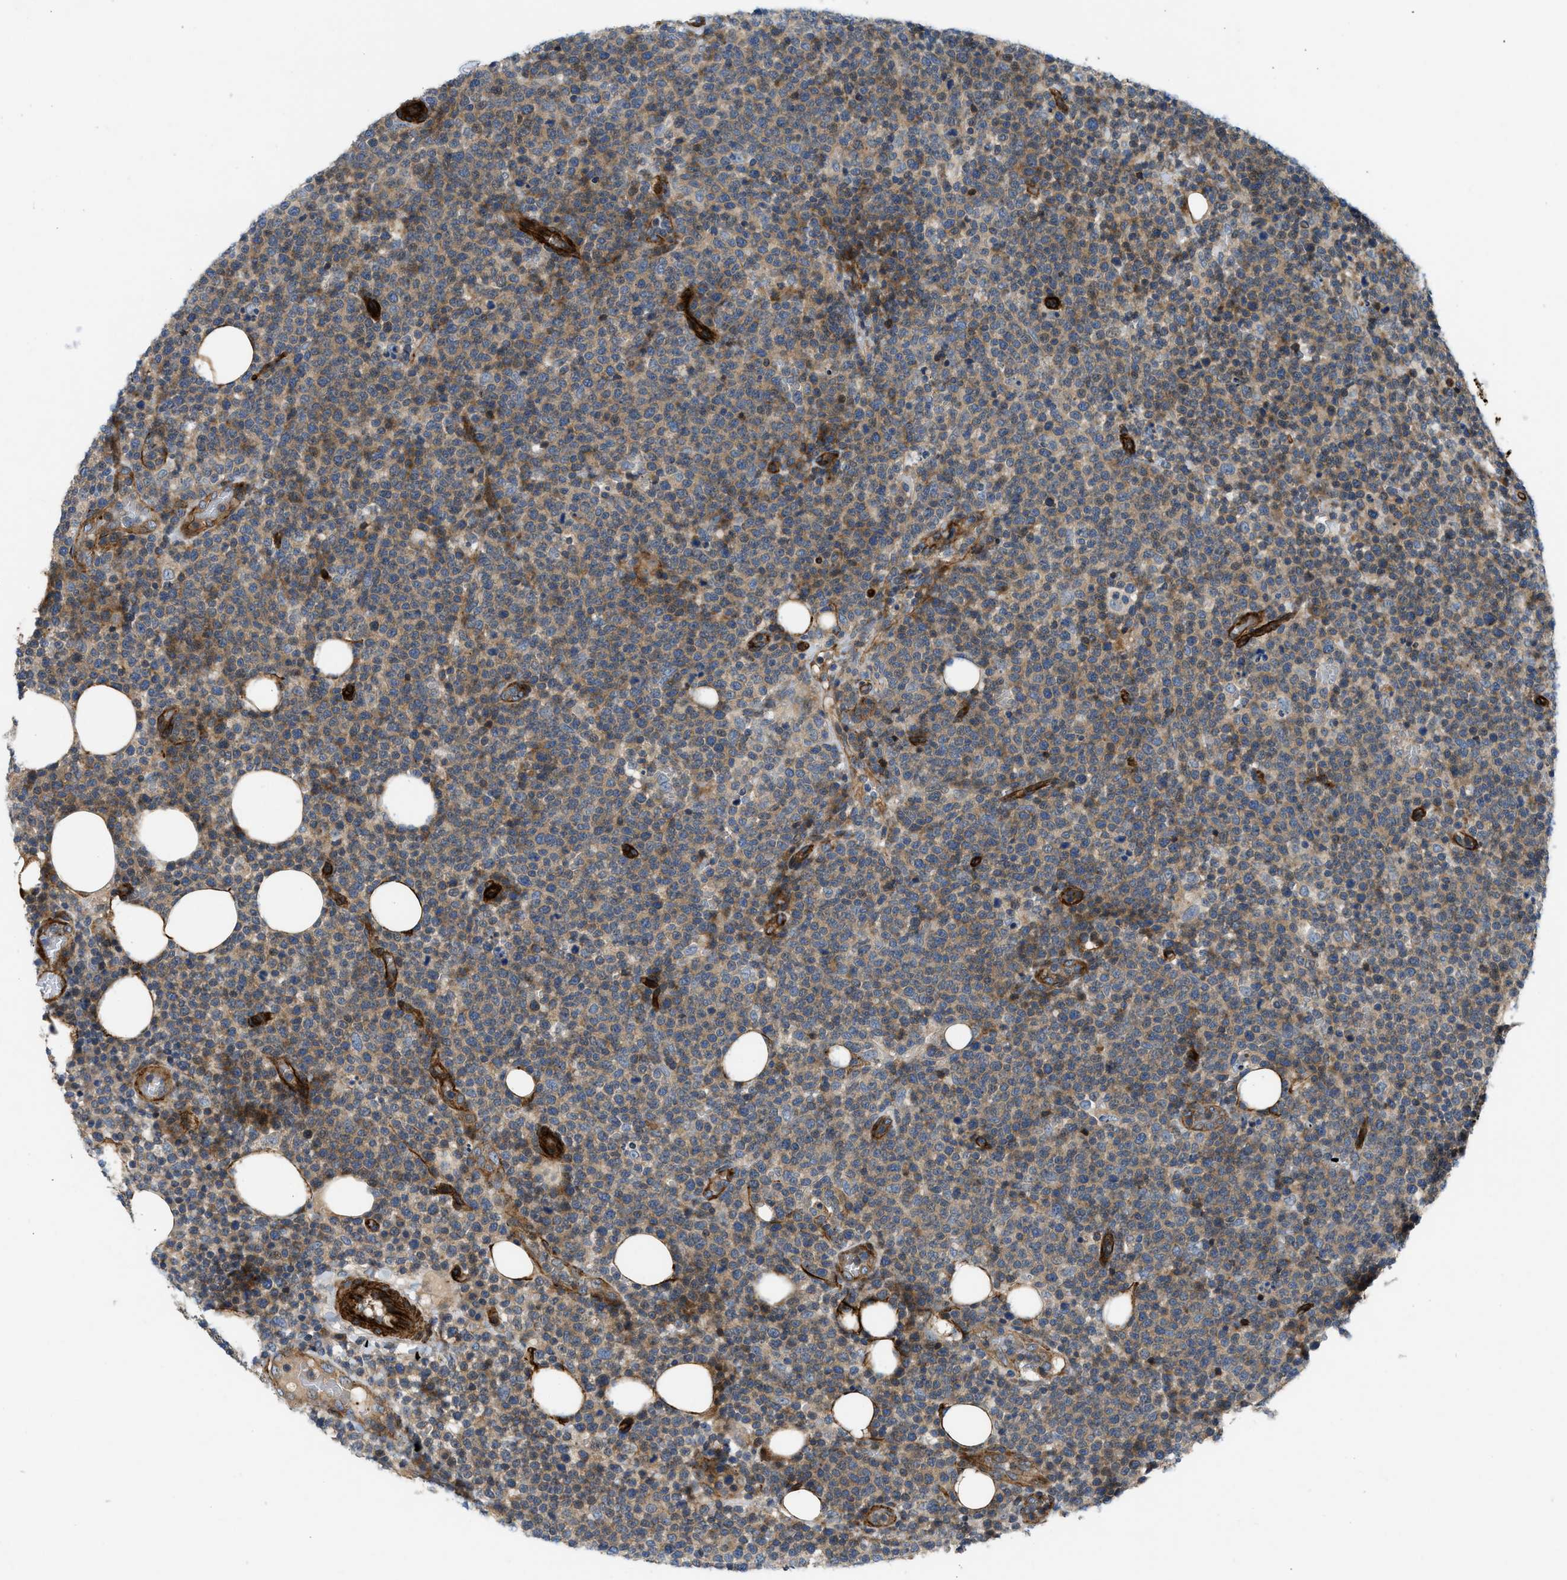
{"staining": {"intensity": "moderate", "quantity": ">75%", "location": "cytoplasmic/membranous"}, "tissue": "lymphoma", "cell_type": "Tumor cells", "image_type": "cancer", "snomed": [{"axis": "morphology", "description": "Malignant lymphoma, non-Hodgkin's type, High grade"}, {"axis": "topography", "description": "Lymph node"}], "caption": "Immunohistochemistry staining of malignant lymphoma, non-Hodgkin's type (high-grade), which demonstrates medium levels of moderate cytoplasmic/membranous staining in about >75% of tumor cells indicating moderate cytoplasmic/membranous protein staining. The staining was performed using DAB (3,3'-diaminobenzidine) (brown) for protein detection and nuclei were counterstained in hematoxylin (blue).", "gene": "NYNRIN", "patient": {"sex": "male", "age": 61}}